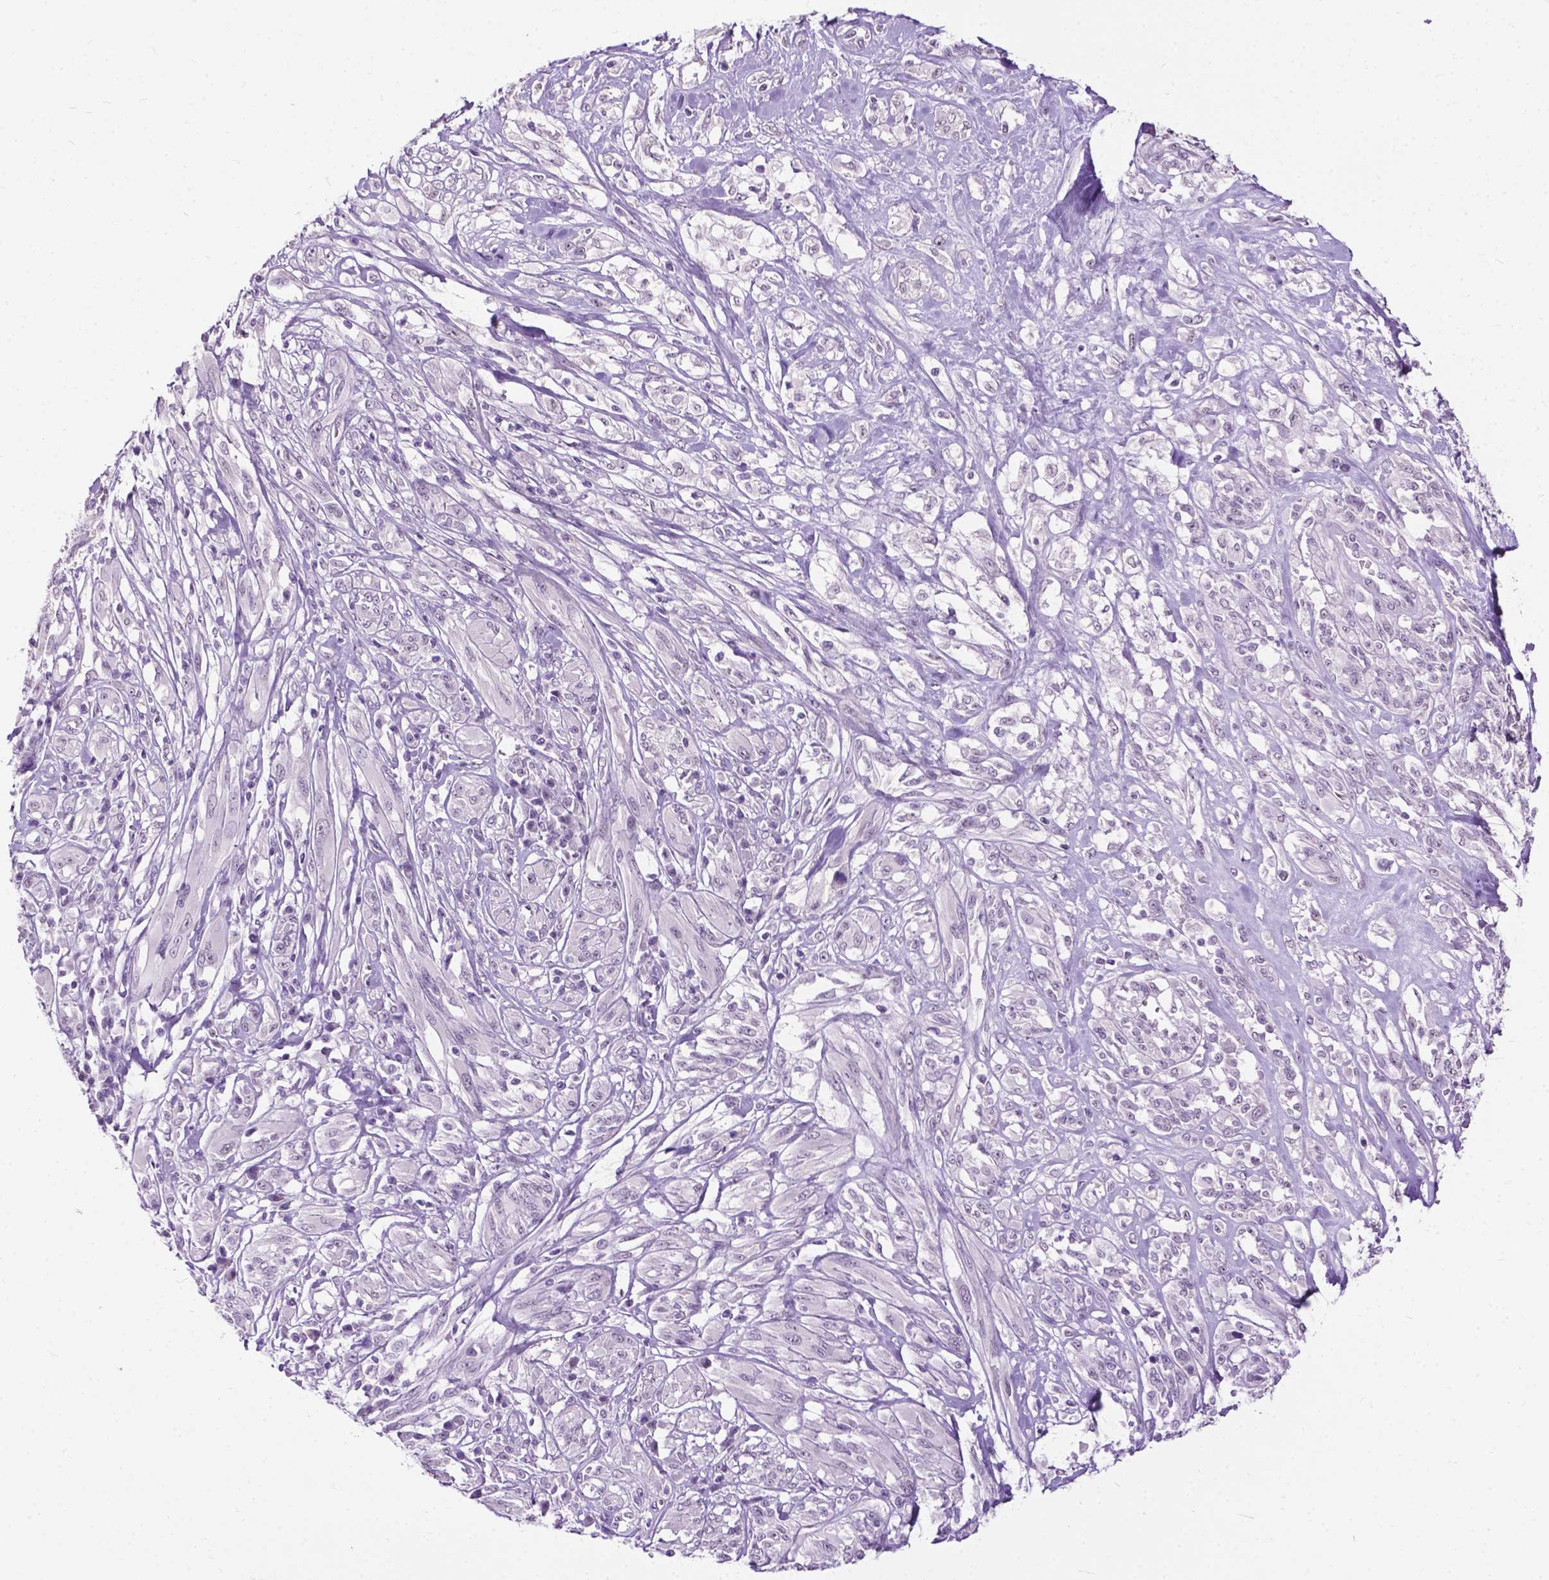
{"staining": {"intensity": "negative", "quantity": "none", "location": "none"}, "tissue": "melanoma", "cell_type": "Tumor cells", "image_type": "cancer", "snomed": [{"axis": "morphology", "description": "Malignant melanoma, NOS"}, {"axis": "topography", "description": "Skin"}], "caption": "DAB (3,3'-diaminobenzidine) immunohistochemical staining of human malignant melanoma reveals no significant positivity in tumor cells. Nuclei are stained in blue.", "gene": "GPR37L1", "patient": {"sex": "female", "age": 91}}